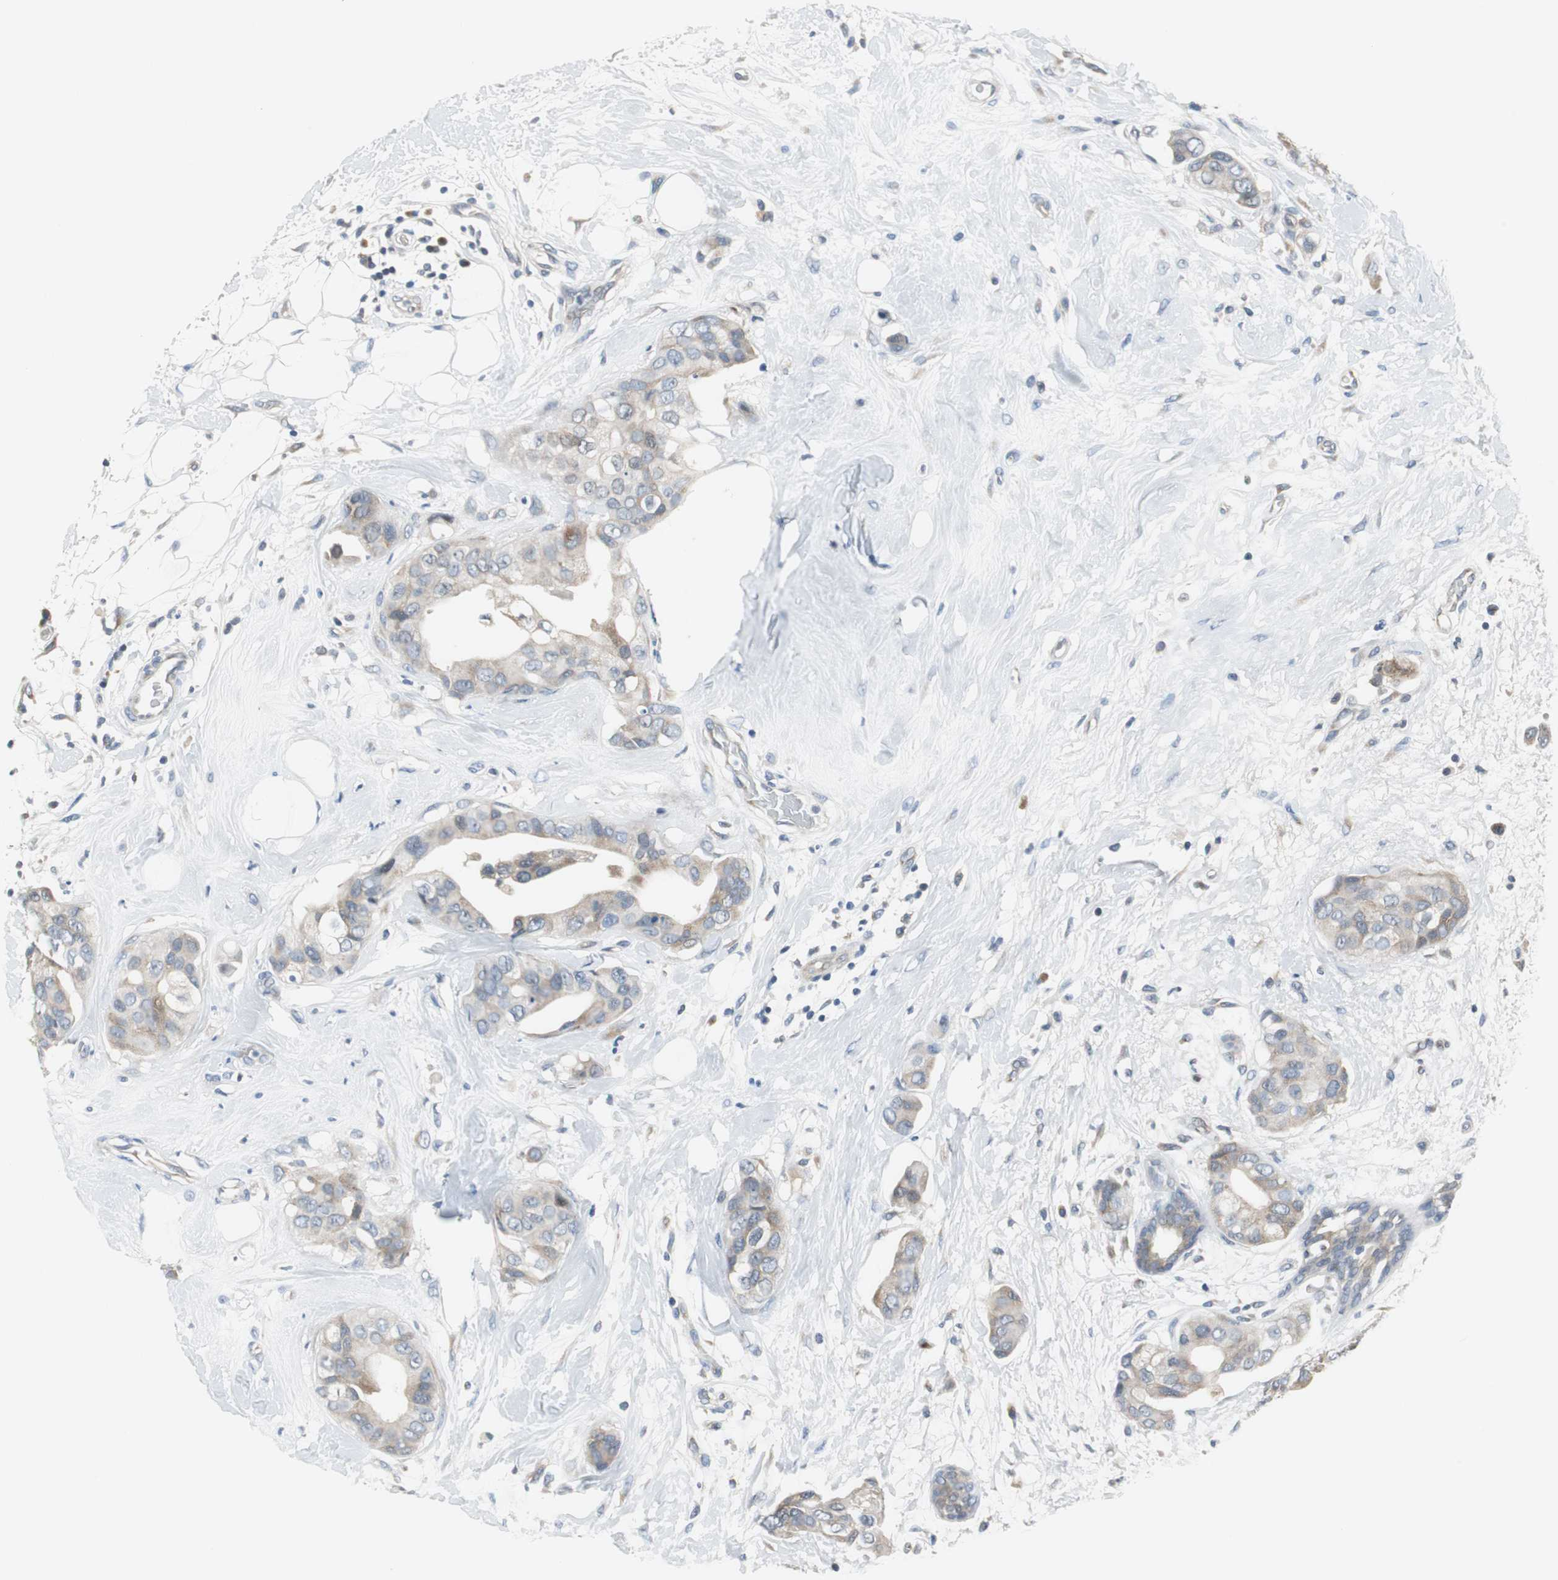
{"staining": {"intensity": "moderate", "quantity": ">75%", "location": "cytoplasmic/membranous"}, "tissue": "breast cancer", "cell_type": "Tumor cells", "image_type": "cancer", "snomed": [{"axis": "morphology", "description": "Duct carcinoma"}, {"axis": "topography", "description": "Breast"}], "caption": "DAB immunohistochemical staining of human breast infiltrating ductal carcinoma exhibits moderate cytoplasmic/membranous protein expression in approximately >75% of tumor cells. The protein of interest is shown in brown color, while the nuclei are stained blue.", "gene": "PLAA", "patient": {"sex": "female", "age": 40}}